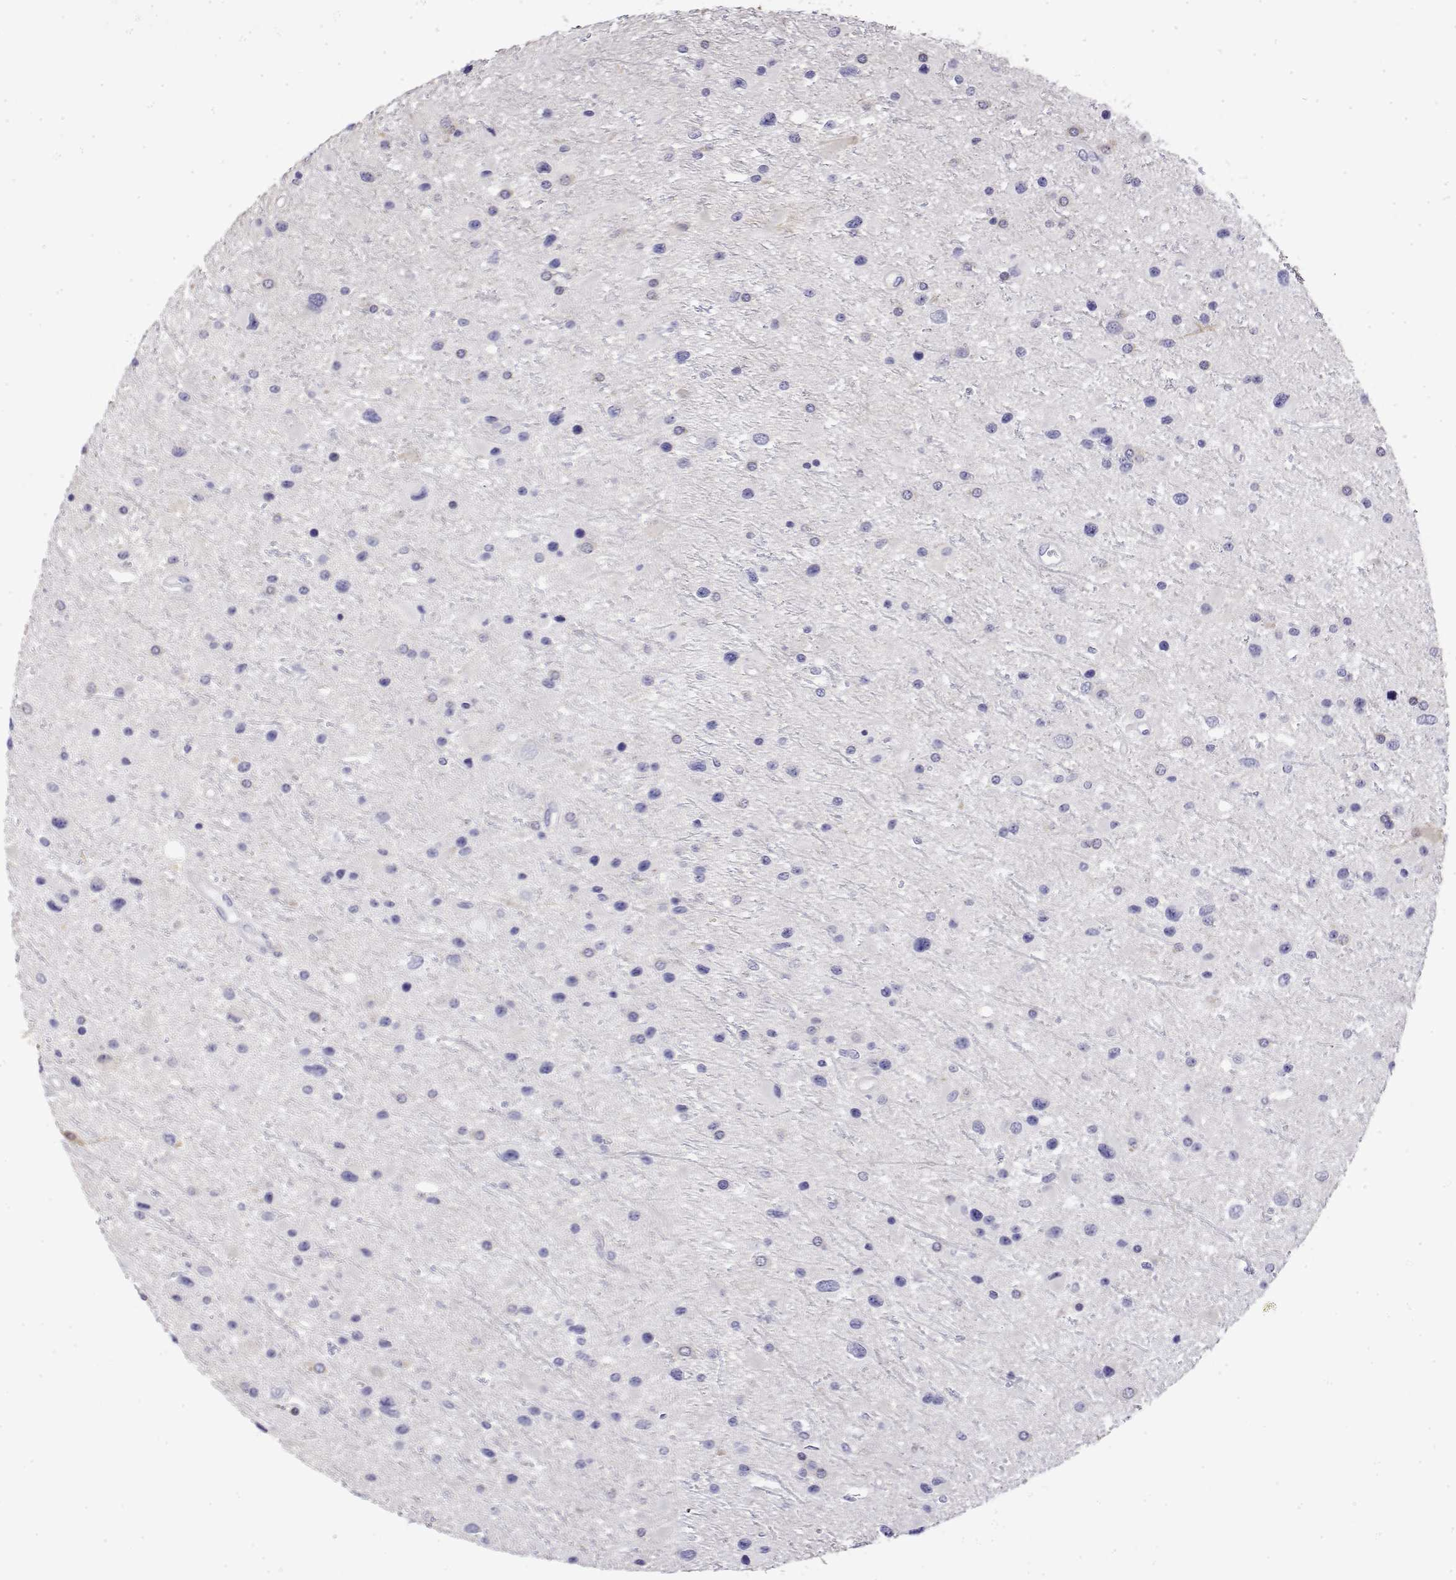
{"staining": {"intensity": "negative", "quantity": "none", "location": "none"}, "tissue": "glioma", "cell_type": "Tumor cells", "image_type": "cancer", "snomed": [{"axis": "morphology", "description": "Glioma, malignant, Low grade"}, {"axis": "topography", "description": "Brain"}], "caption": "A micrograph of human glioma is negative for staining in tumor cells. The staining is performed using DAB brown chromogen with nuclei counter-stained in using hematoxylin.", "gene": "LY6D", "patient": {"sex": "female", "age": 32}}